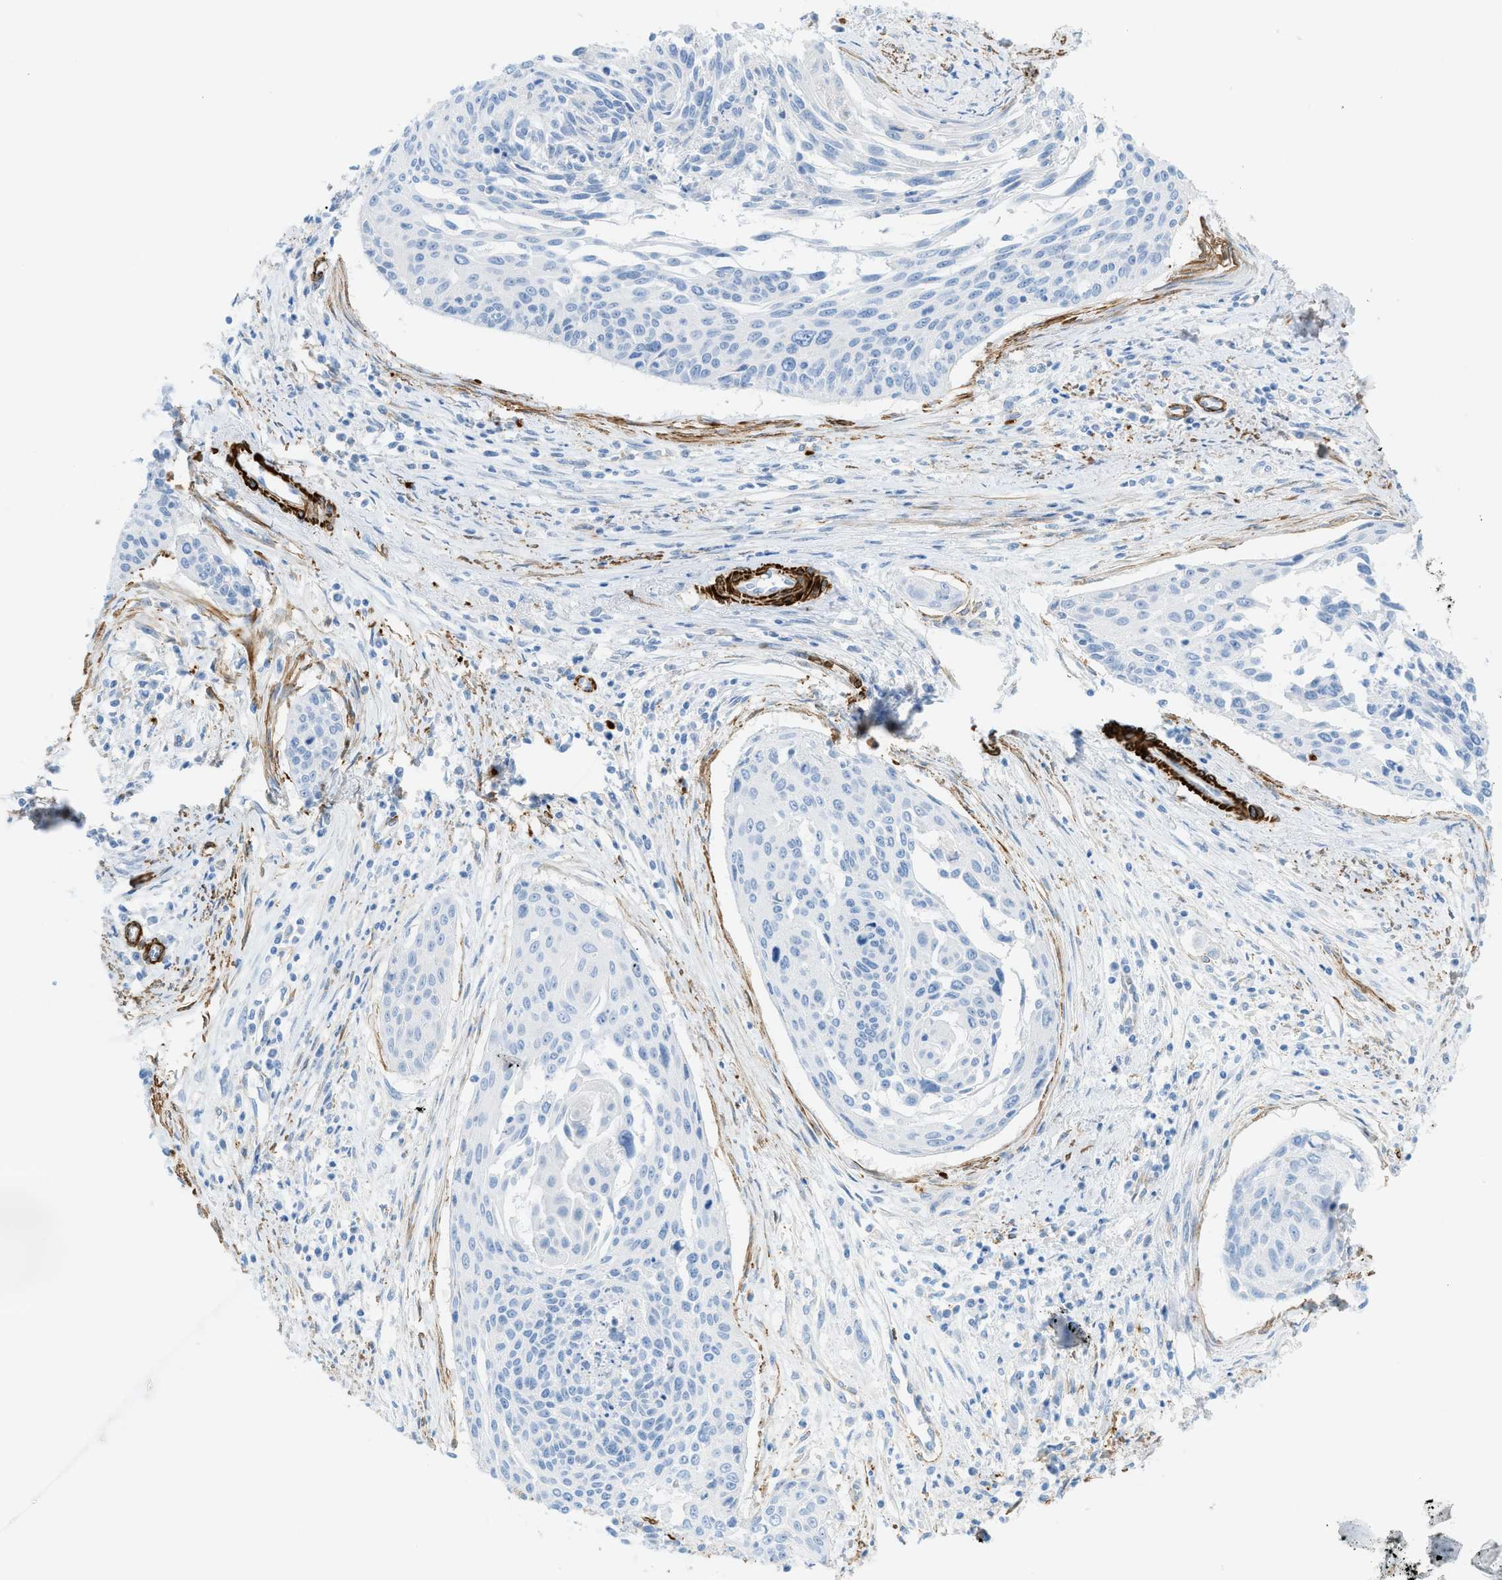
{"staining": {"intensity": "negative", "quantity": "none", "location": "none"}, "tissue": "cervical cancer", "cell_type": "Tumor cells", "image_type": "cancer", "snomed": [{"axis": "morphology", "description": "Squamous cell carcinoma, NOS"}, {"axis": "topography", "description": "Cervix"}], "caption": "An image of human cervical cancer is negative for staining in tumor cells.", "gene": "MYH11", "patient": {"sex": "female", "age": 55}}